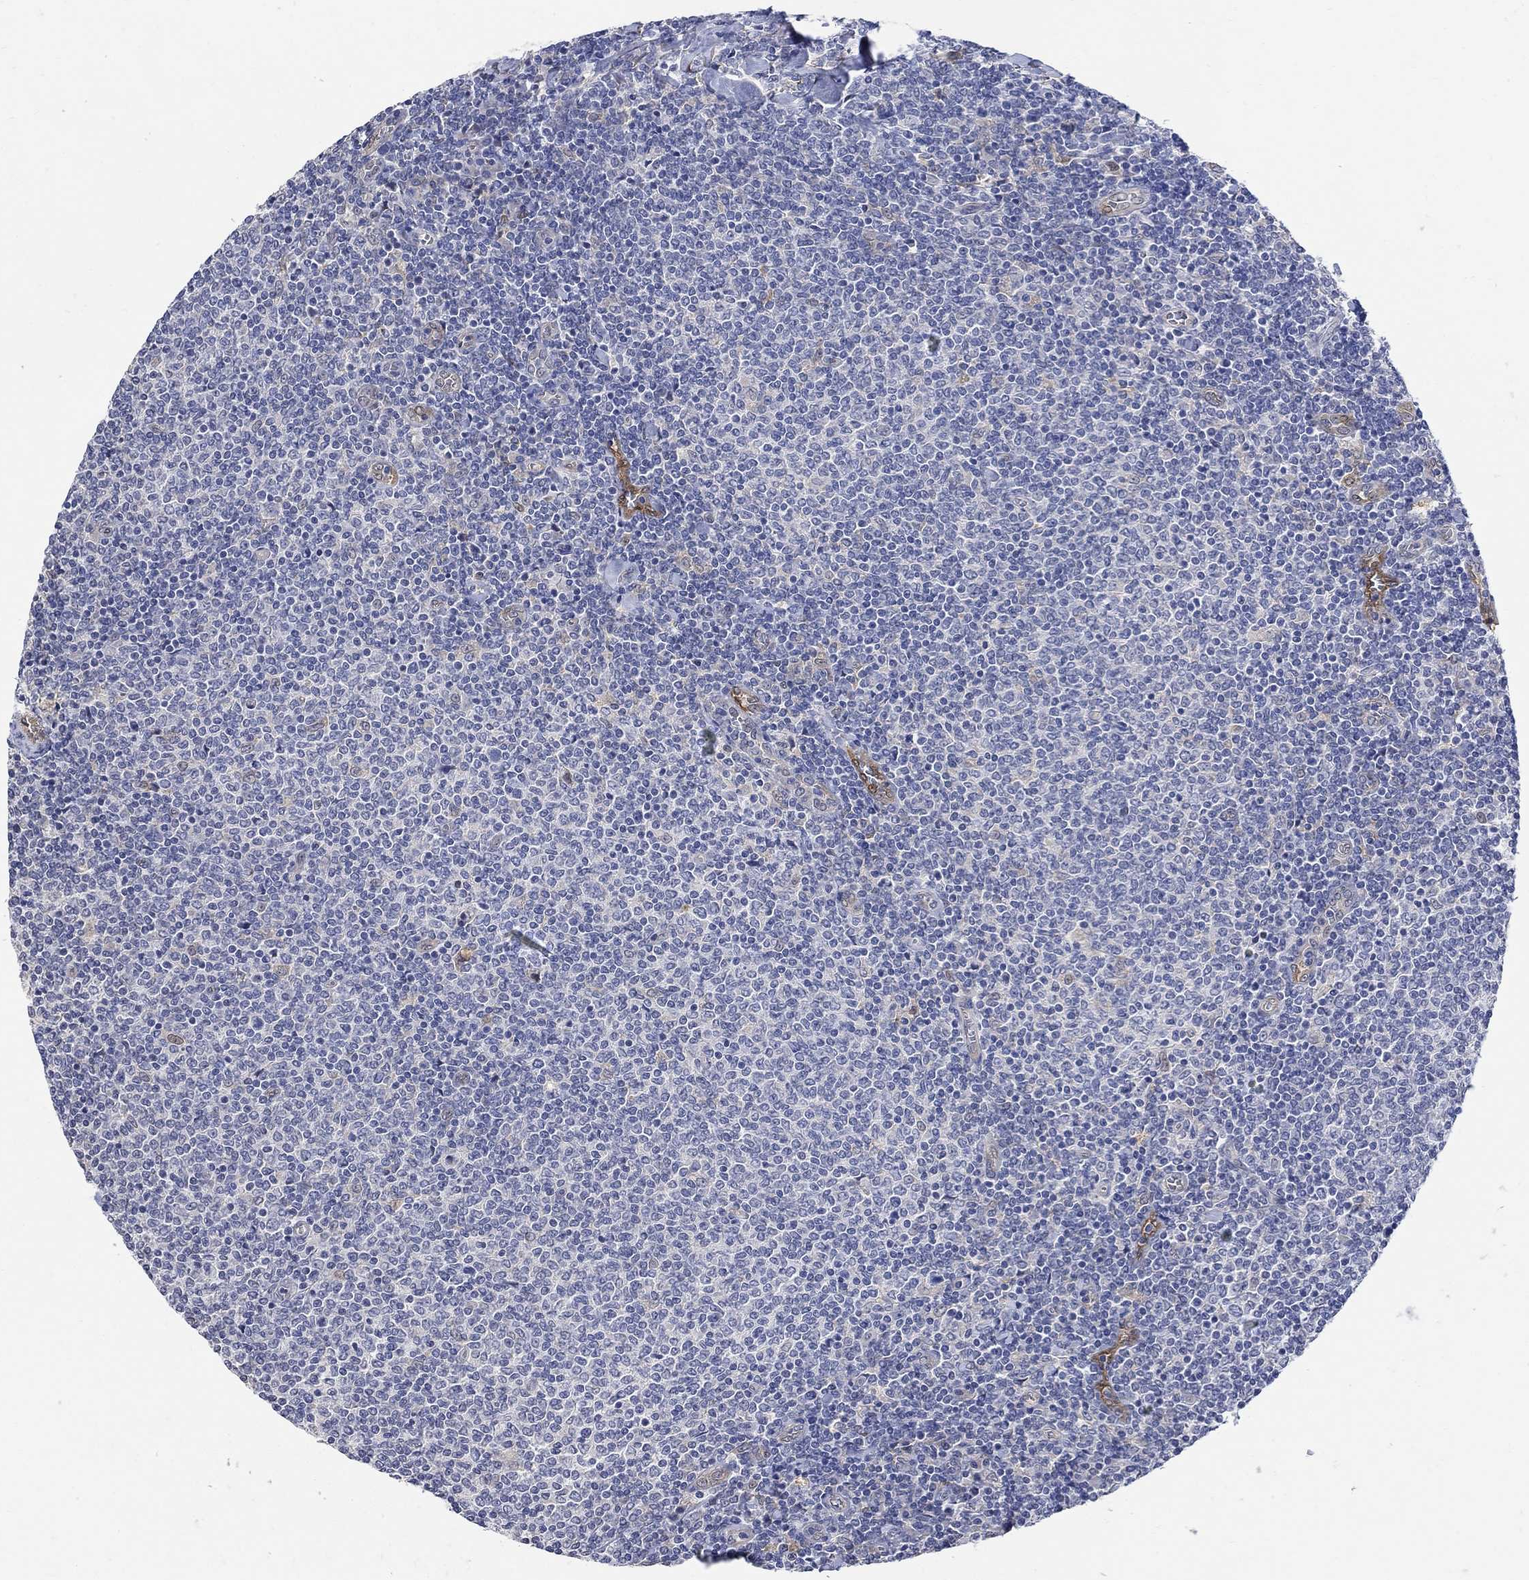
{"staining": {"intensity": "negative", "quantity": "none", "location": "none"}, "tissue": "lymphoma", "cell_type": "Tumor cells", "image_type": "cancer", "snomed": [{"axis": "morphology", "description": "Malignant lymphoma, non-Hodgkin's type, Low grade"}, {"axis": "topography", "description": "Lymph node"}], "caption": "Immunohistochemical staining of lymphoma demonstrates no significant expression in tumor cells.", "gene": "TGM2", "patient": {"sex": "male", "age": 52}}